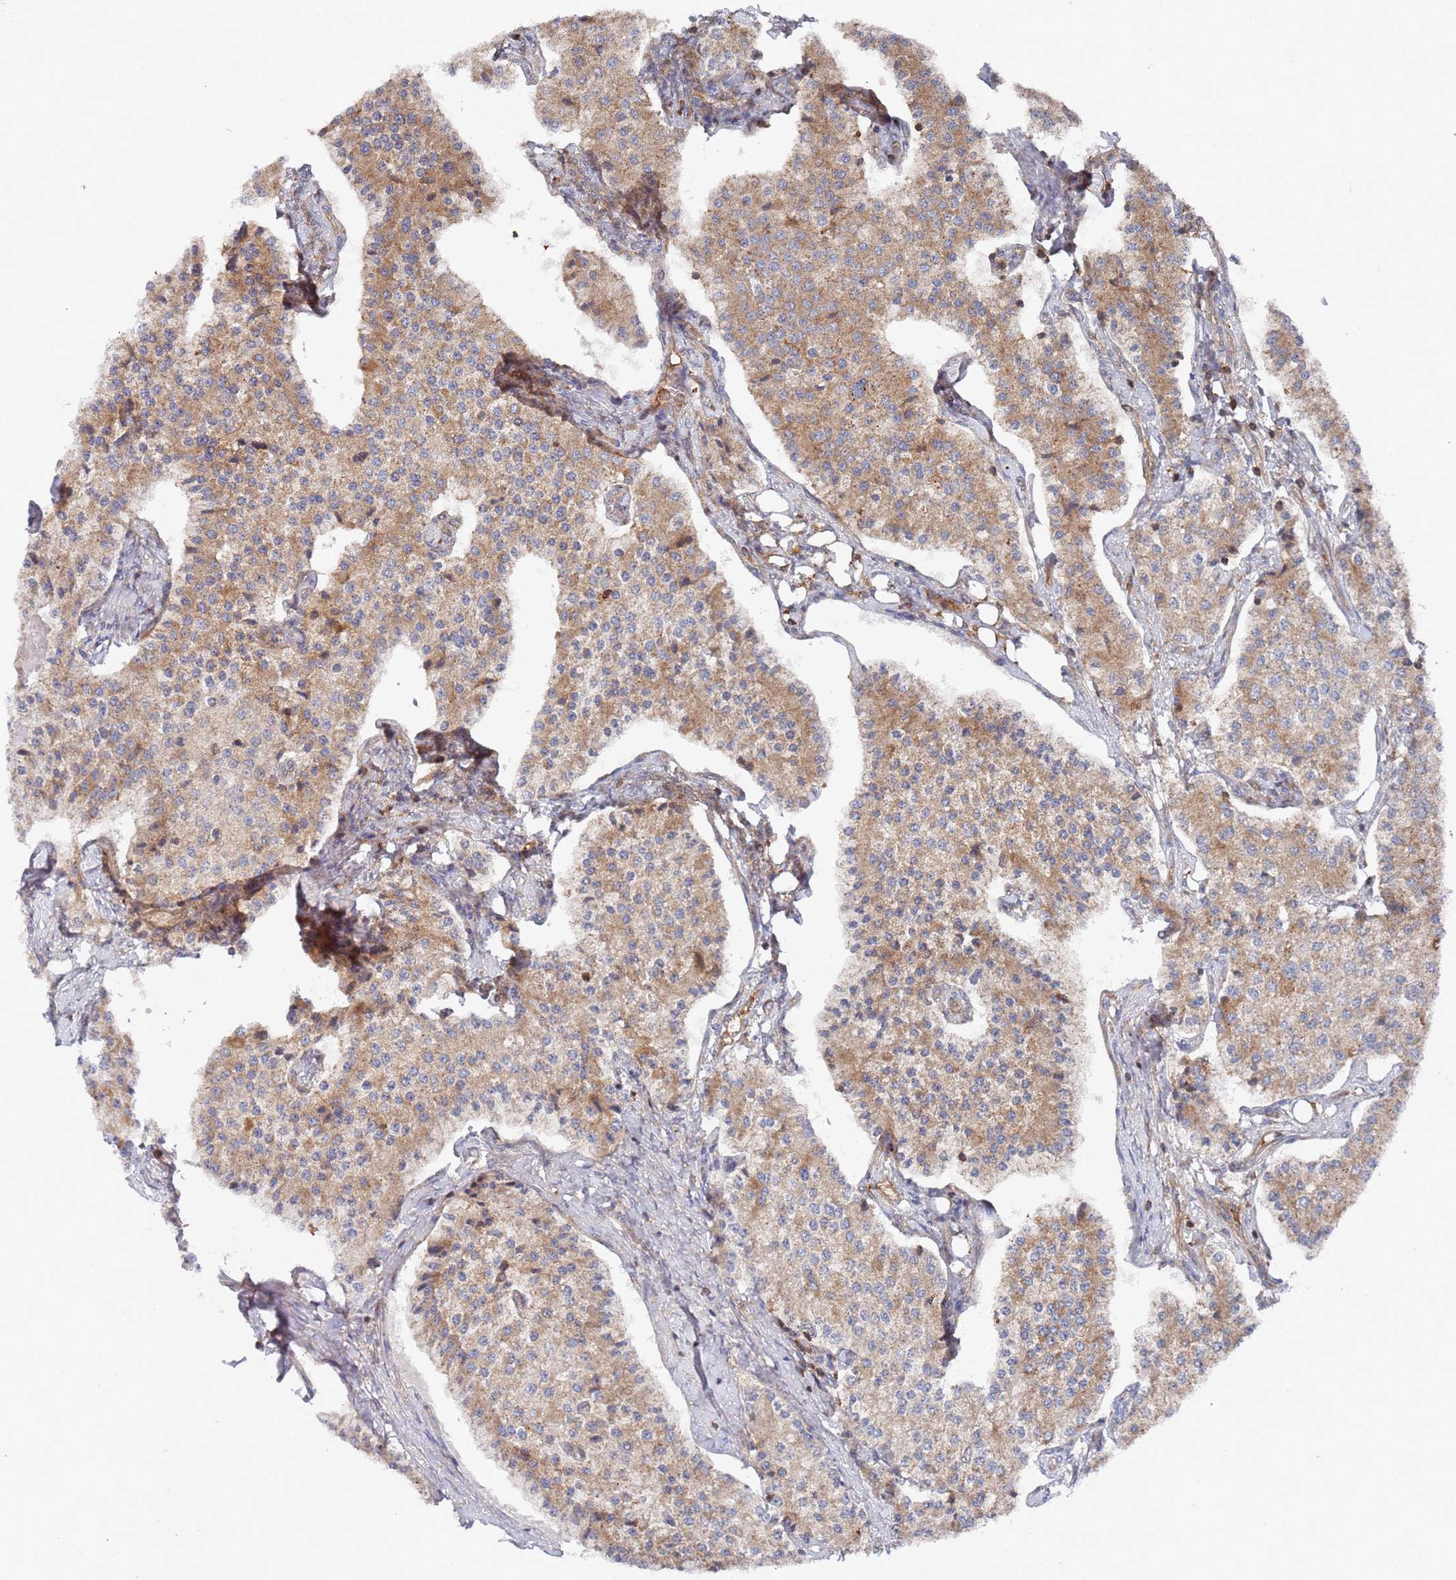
{"staining": {"intensity": "moderate", "quantity": ">75%", "location": "cytoplasmic/membranous"}, "tissue": "carcinoid", "cell_type": "Tumor cells", "image_type": "cancer", "snomed": [{"axis": "morphology", "description": "Carcinoid, malignant, NOS"}, {"axis": "topography", "description": "Colon"}], "caption": "High-magnification brightfield microscopy of malignant carcinoid stained with DAB (3,3'-diaminobenzidine) (brown) and counterstained with hematoxylin (blue). tumor cells exhibit moderate cytoplasmic/membranous positivity is present in approximately>75% of cells. The staining was performed using DAB (3,3'-diaminobenzidine) to visualize the protein expression in brown, while the nuclei were stained in blue with hematoxylin (Magnification: 20x).", "gene": "DDX60", "patient": {"sex": "female", "age": 52}}